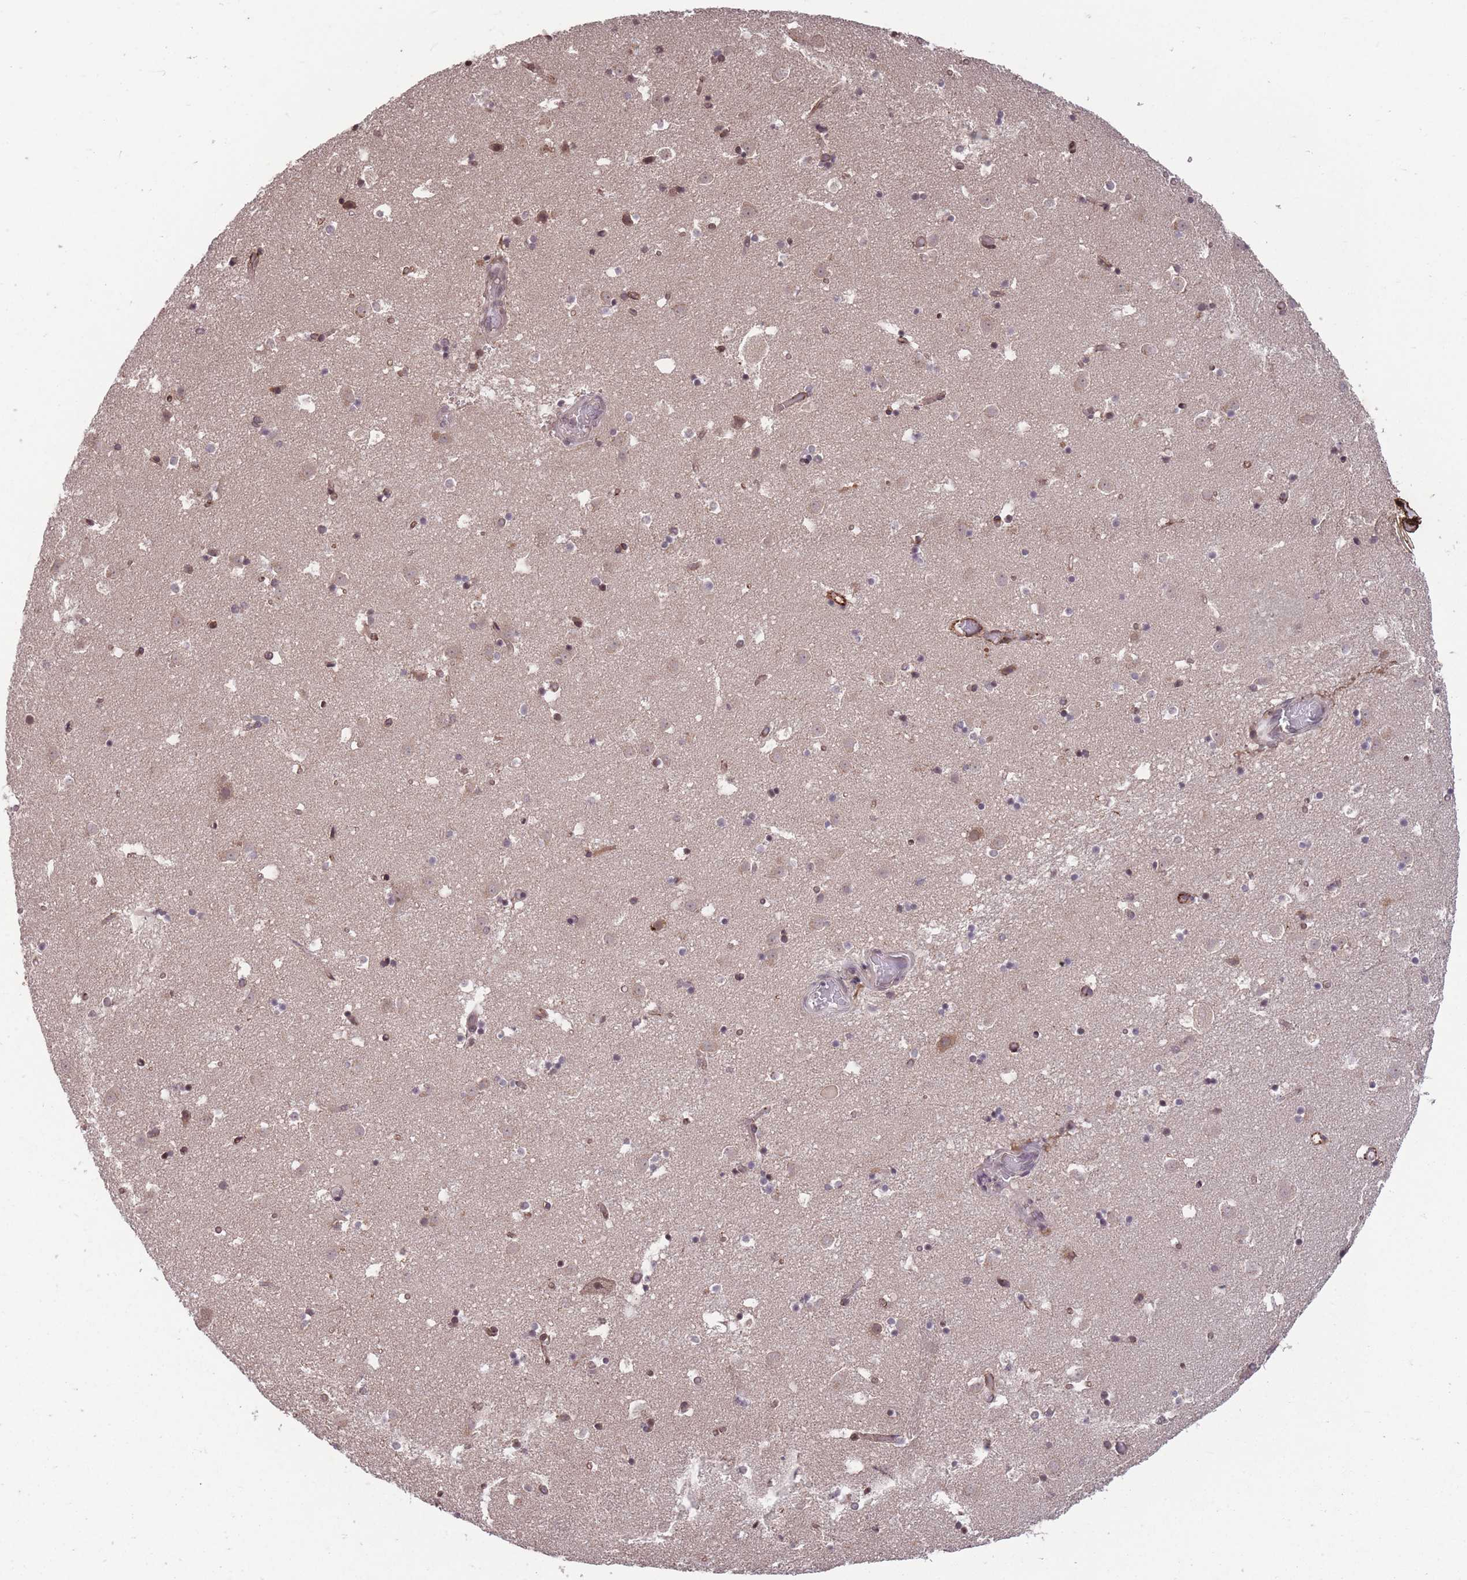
{"staining": {"intensity": "moderate", "quantity": "<25%", "location": "nuclear"}, "tissue": "caudate", "cell_type": "Glial cells", "image_type": "normal", "snomed": [{"axis": "morphology", "description": "Normal tissue, NOS"}, {"axis": "topography", "description": "Lateral ventricle wall"}], "caption": "IHC micrograph of normal caudate: caudate stained using IHC reveals low levels of moderate protein expression localized specifically in the nuclear of glial cells, appearing as a nuclear brown color.", "gene": "GGT5", "patient": {"sex": "male", "age": 25}}